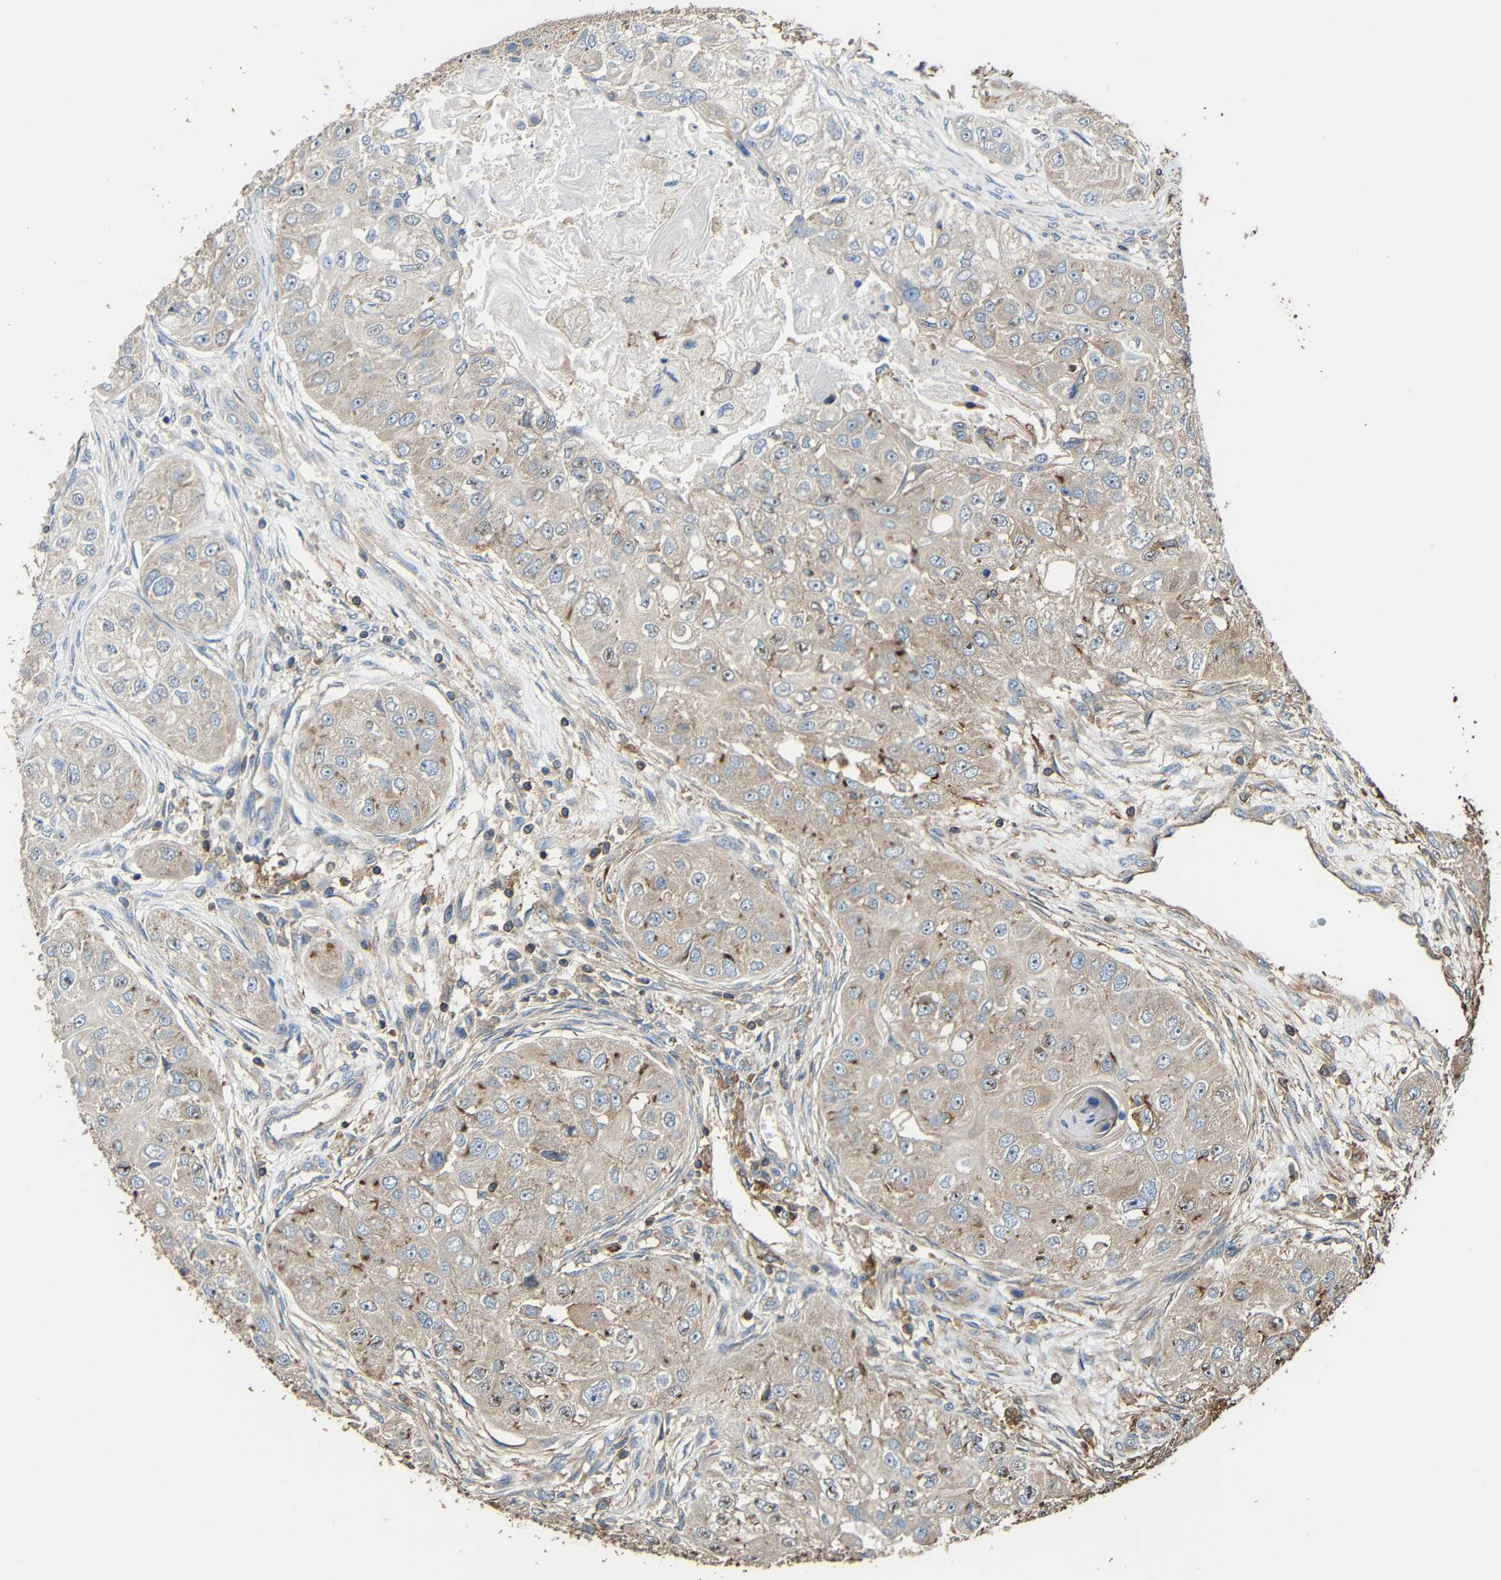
{"staining": {"intensity": "weak", "quantity": ">75%", "location": "cytoplasmic/membranous"}, "tissue": "head and neck cancer", "cell_type": "Tumor cells", "image_type": "cancer", "snomed": [{"axis": "morphology", "description": "Normal tissue, NOS"}, {"axis": "morphology", "description": "Squamous cell carcinoma, NOS"}, {"axis": "topography", "description": "Skeletal muscle"}, {"axis": "topography", "description": "Head-Neck"}], "caption": "A brown stain shows weak cytoplasmic/membranous expression of a protein in human squamous cell carcinoma (head and neck) tumor cells.", "gene": "RHOT2", "patient": {"sex": "male", "age": 51}}